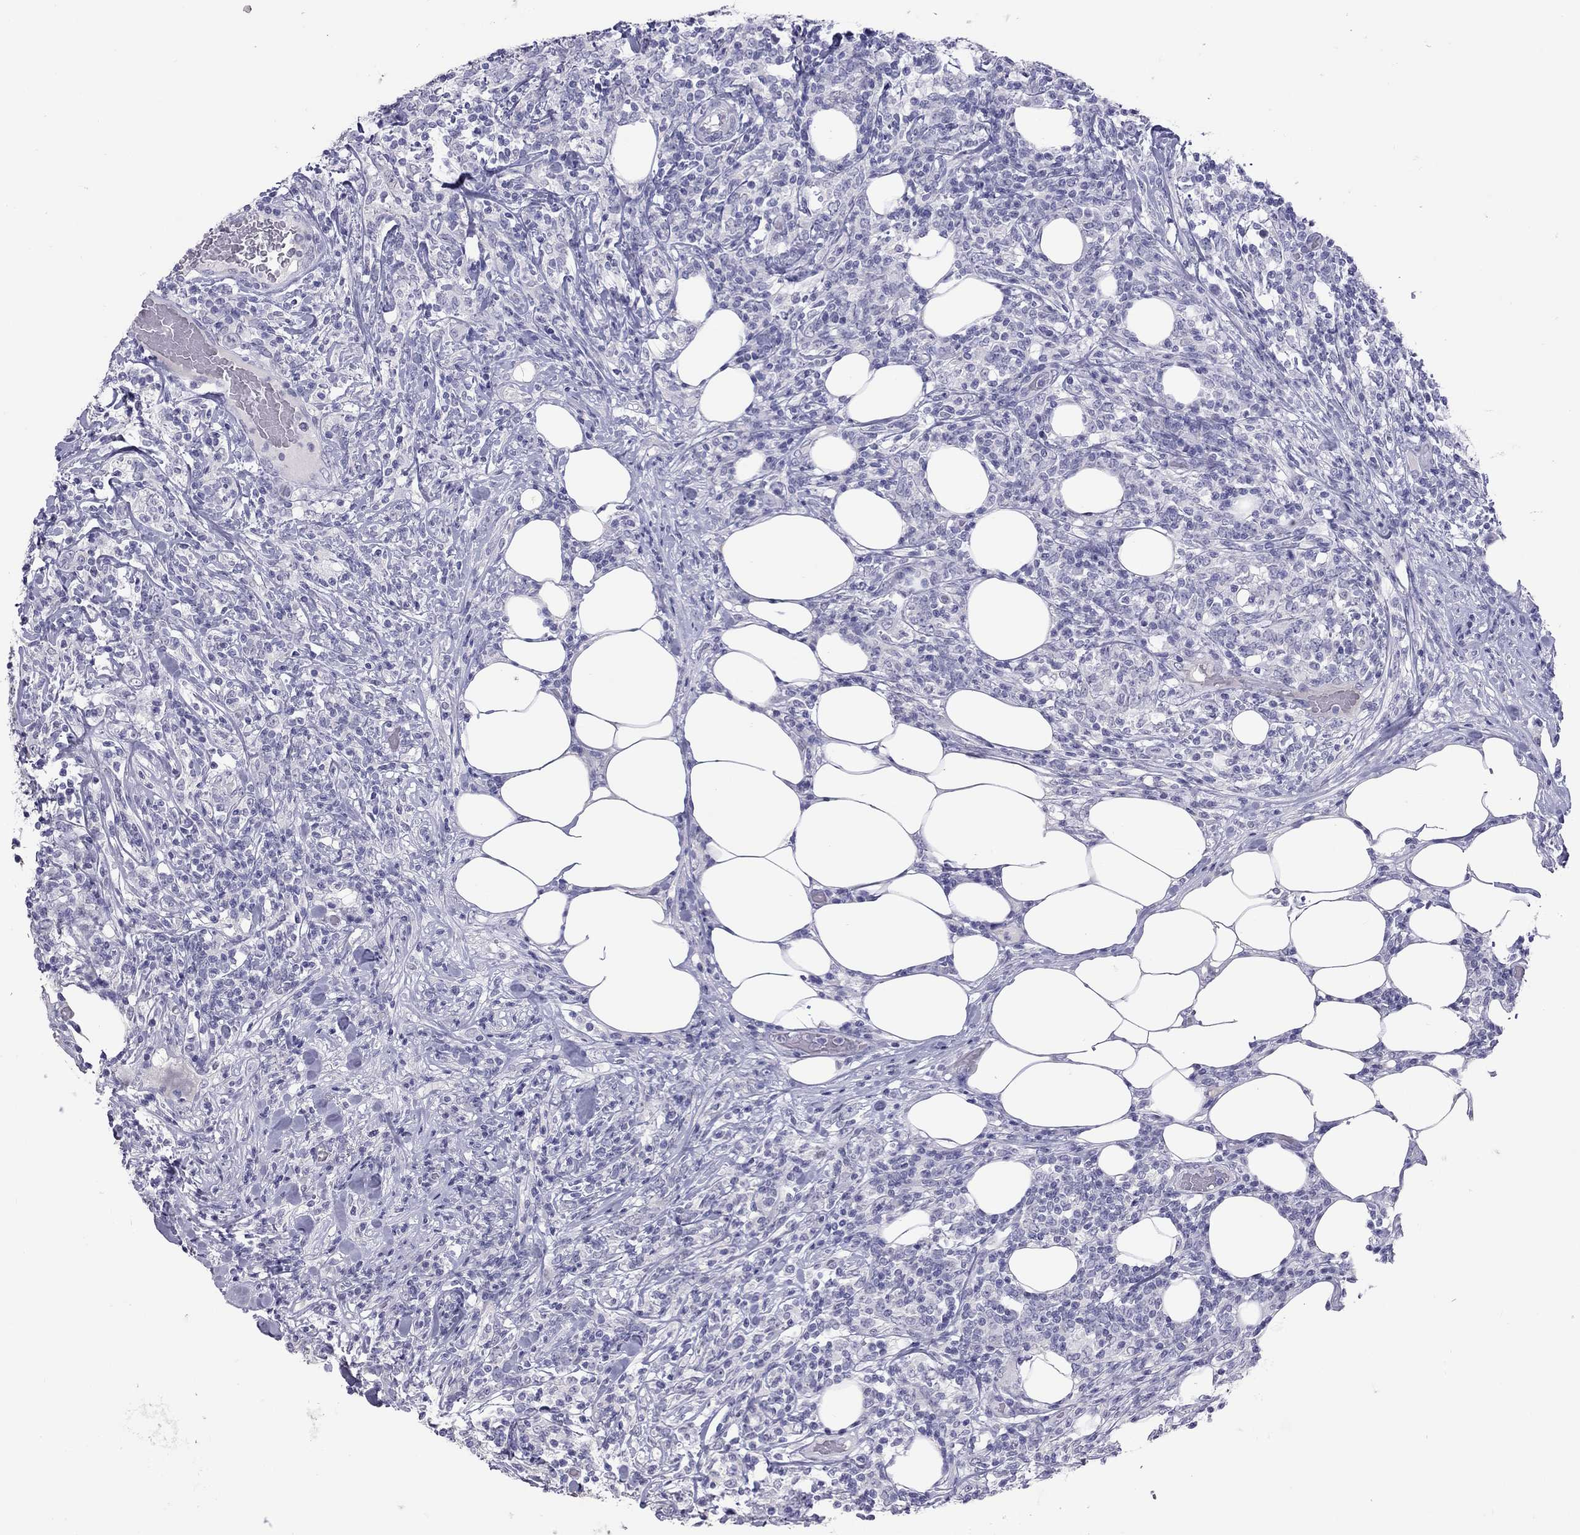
{"staining": {"intensity": "negative", "quantity": "none", "location": "none"}, "tissue": "lymphoma", "cell_type": "Tumor cells", "image_type": "cancer", "snomed": [{"axis": "morphology", "description": "Malignant lymphoma, non-Hodgkin's type, High grade"}, {"axis": "topography", "description": "Lymph node"}], "caption": "The photomicrograph shows no staining of tumor cells in lymphoma.", "gene": "MUC16", "patient": {"sex": "female", "age": 84}}